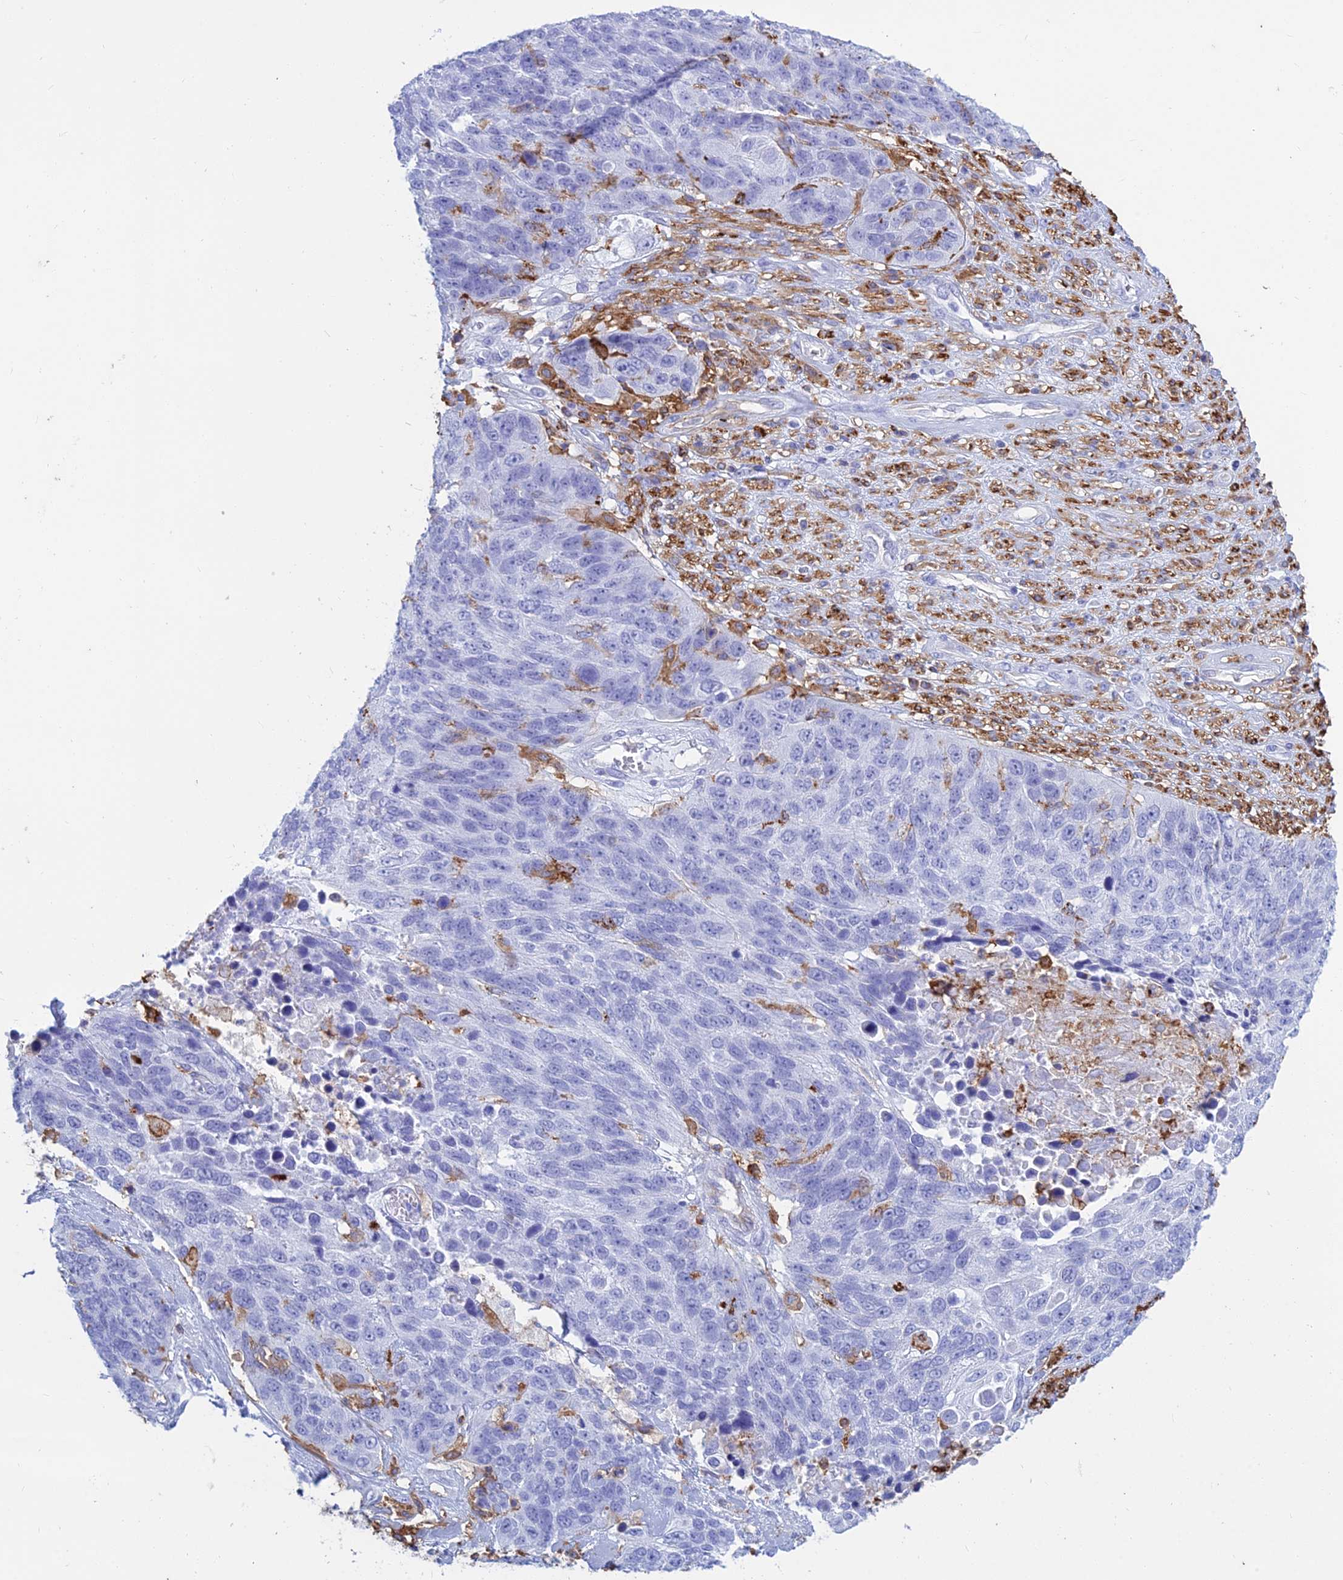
{"staining": {"intensity": "negative", "quantity": "none", "location": "none"}, "tissue": "lung cancer", "cell_type": "Tumor cells", "image_type": "cancer", "snomed": [{"axis": "morphology", "description": "Normal tissue, NOS"}, {"axis": "morphology", "description": "Squamous cell carcinoma, NOS"}, {"axis": "topography", "description": "Lymph node"}, {"axis": "topography", "description": "Lung"}], "caption": "DAB (3,3'-diaminobenzidine) immunohistochemical staining of human lung squamous cell carcinoma reveals no significant positivity in tumor cells.", "gene": "HLA-DRB1", "patient": {"sex": "male", "age": 66}}